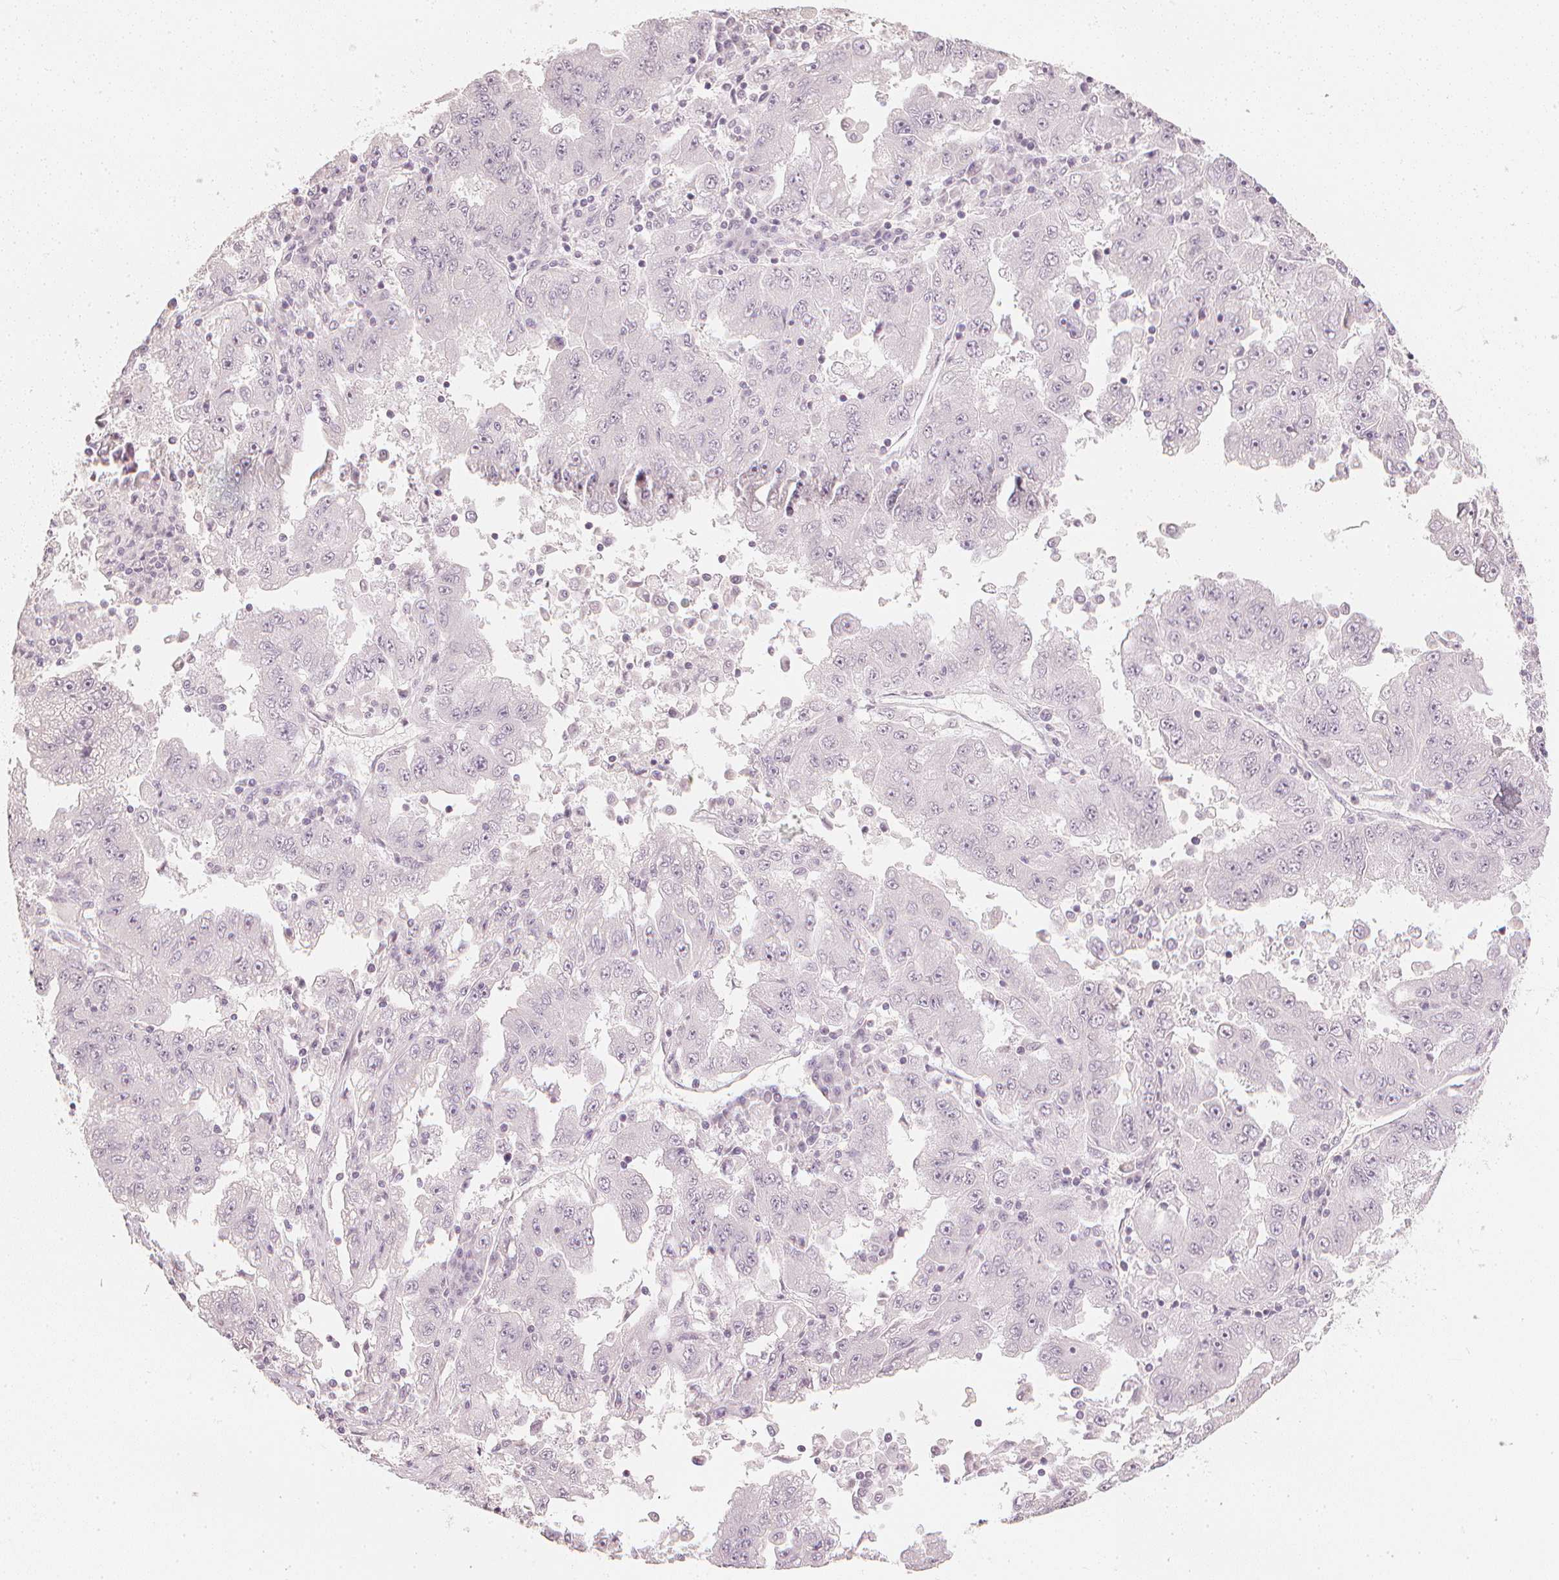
{"staining": {"intensity": "negative", "quantity": "none", "location": "none"}, "tissue": "lung cancer", "cell_type": "Tumor cells", "image_type": "cancer", "snomed": [{"axis": "morphology", "description": "Adenocarcinoma, NOS"}, {"axis": "morphology", "description": "Adenocarcinoma primary or metastatic"}, {"axis": "topography", "description": "Lung"}], "caption": "Immunohistochemistry (IHC) of human lung cancer exhibits no staining in tumor cells.", "gene": "CALB1", "patient": {"sex": "male", "age": 74}}